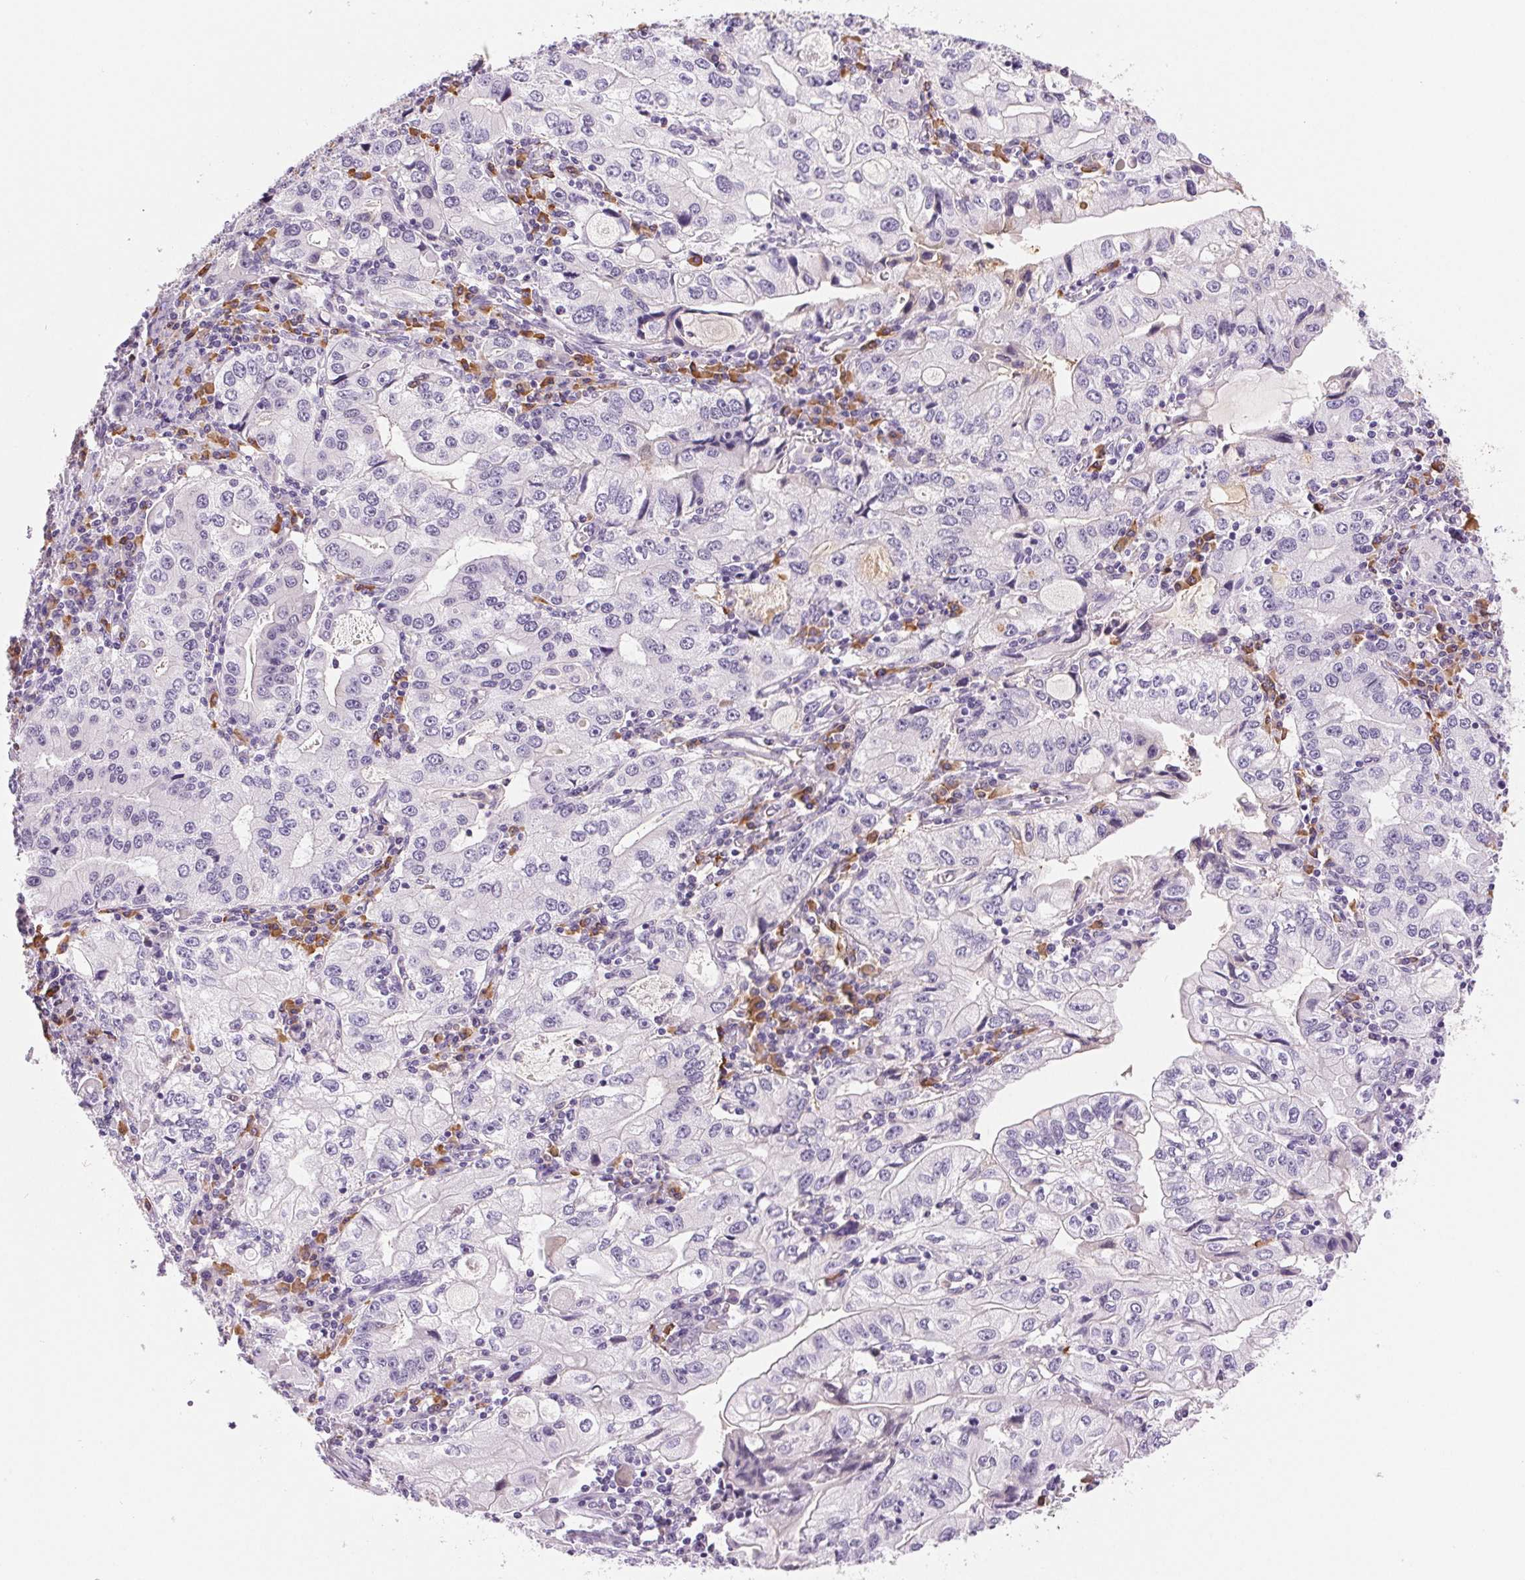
{"staining": {"intensity": "negative", "quantity": "none", "location": "none"}, "tissue": "stomach cancer", "cell_type": "Tumor cells", "image_type": "cancer", "snomed": [{"axis": "morphology", "description": "Adenocarcinoma, NOS"}, {"axis": "topography", "description": "Stomach, lower"}], "caption": "The immunohistochemistry histopathology image has no significant expression in tumor cells of stomach adenocarcinoma tissue.", "gene": "IFIT1B", "patient": {"sex": "female", "age": 72}}